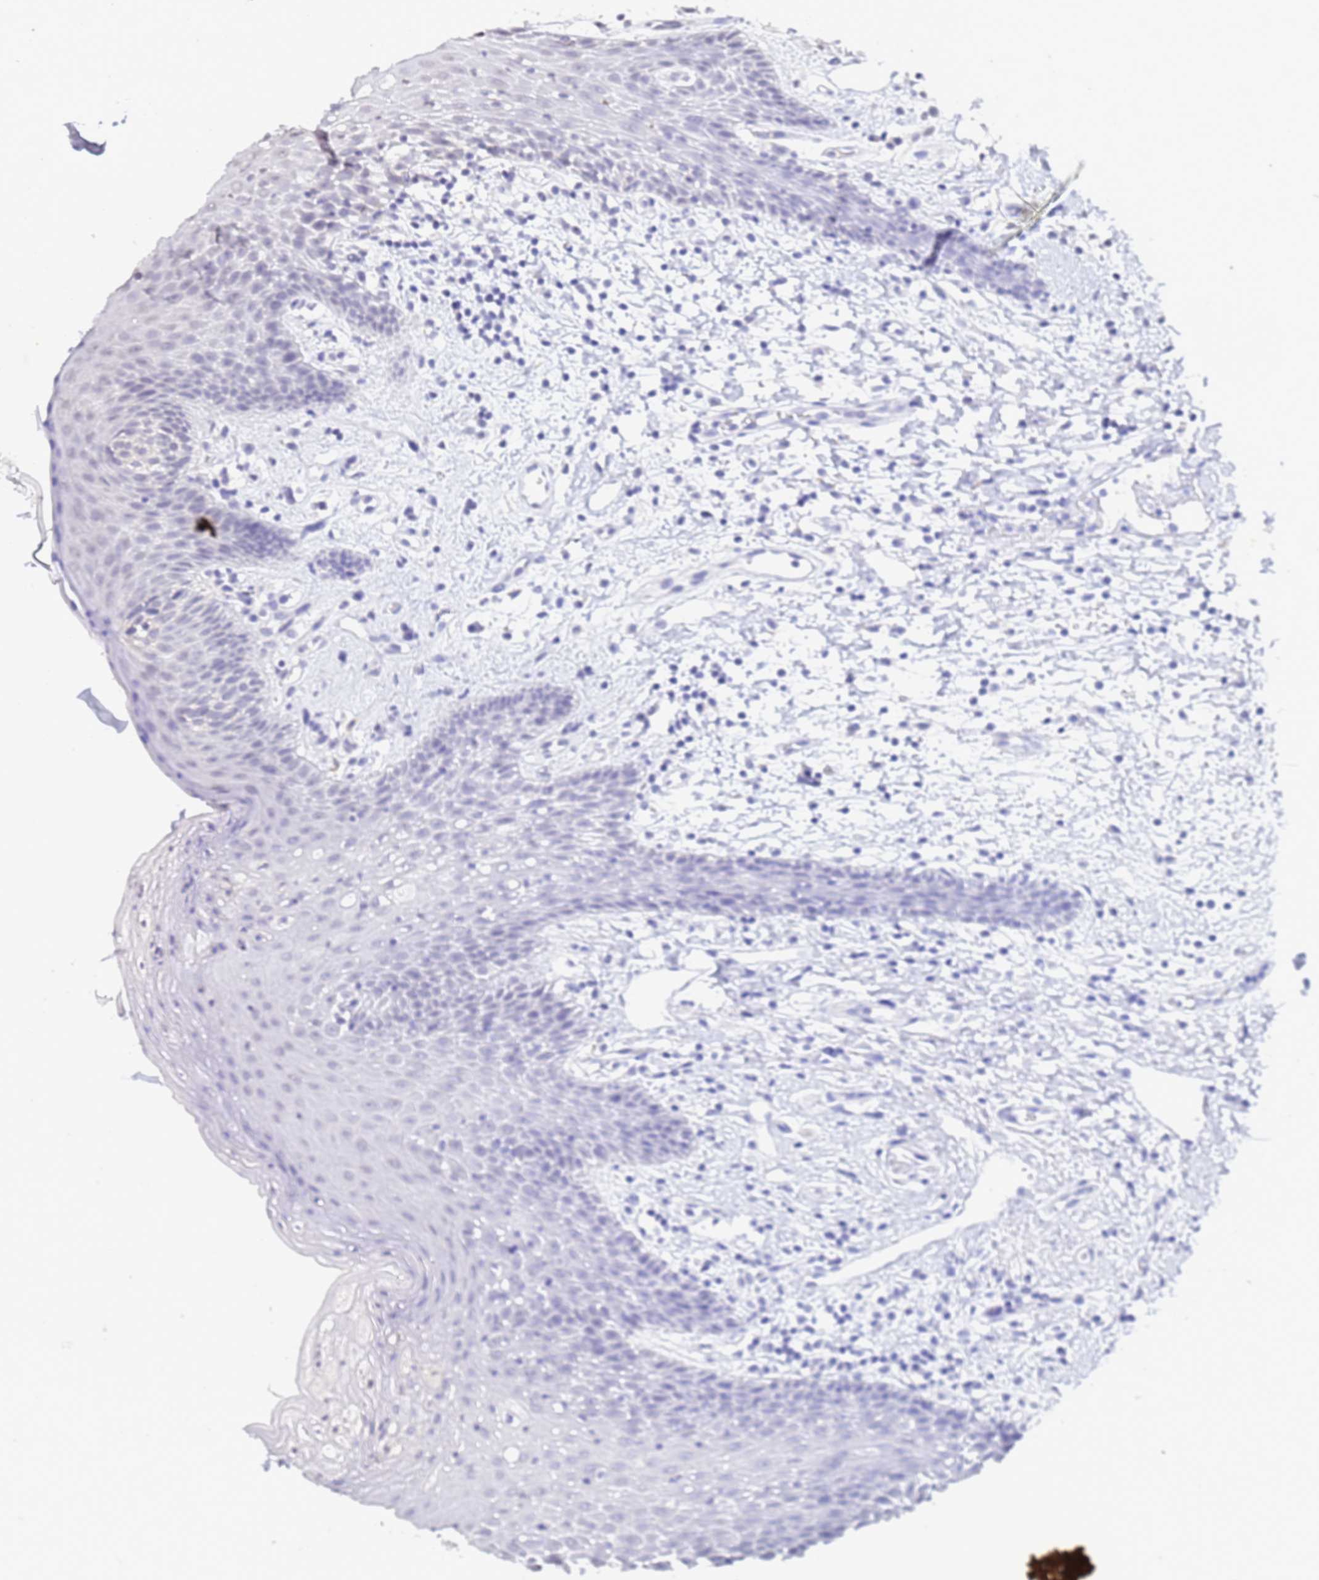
{"staining": {"intensity": "negative", "quantity": "none", "location": "none"}, "tissue": "oral mucosa", "cell_type": "Squamous epithelial cells", "image_type": "normal", "snomed": [{"axis": "morphology", "description": "Normal tissue, NOS"}, {"axis": "topography", "description": "Oral tissue"}, {"axis": "topography", "description": "Tounge, NOS"}], "caption": "Squamous epithelial cells are negative for brown protein staining in normal oral mucosa. (DAB immunohistochemistry (IHC) with hematoxylin counter stain).", "gene": "MYL7", "patient": {"sex": "female", "age": 59}}